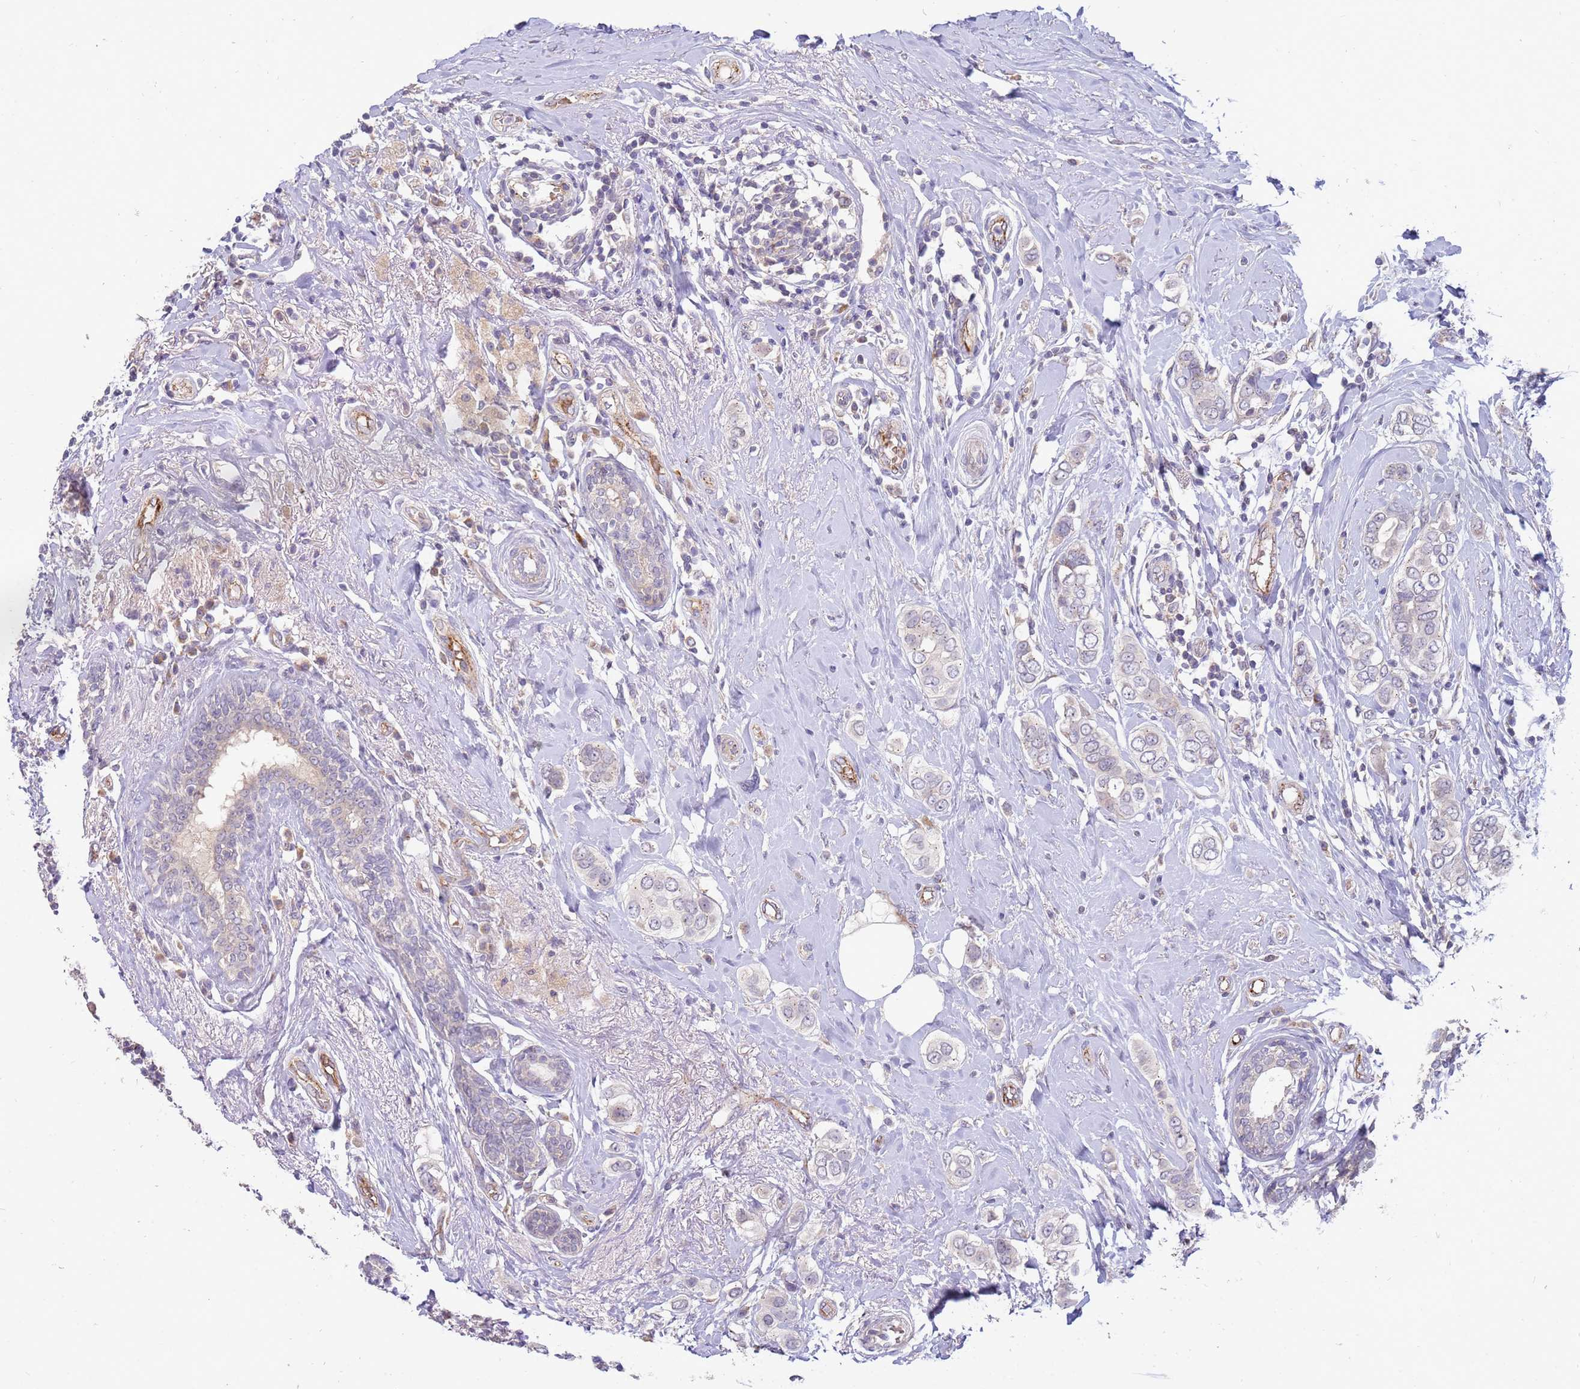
{"staining": {"intensity": "negative", "quantity": "none", "location": "none"}, "tissue": "breast cancer", "cell_type": "Tumor cells", "image_type": "cancer", "snomed": [{"axis": "morphology", "description": "Lobular carcinoma"}, {"axis": "topography", "description": "Breast"}], "caption": "An immunohistochemistry (IHC) histopathology image of breast lobular carcinoma is shown. There is no staining in tumor cells of breast lobular carcinoma. (DAB IHC, high magnification).", "gene": "NMUR2", "patient": {"sex": "female", "age": 51}}